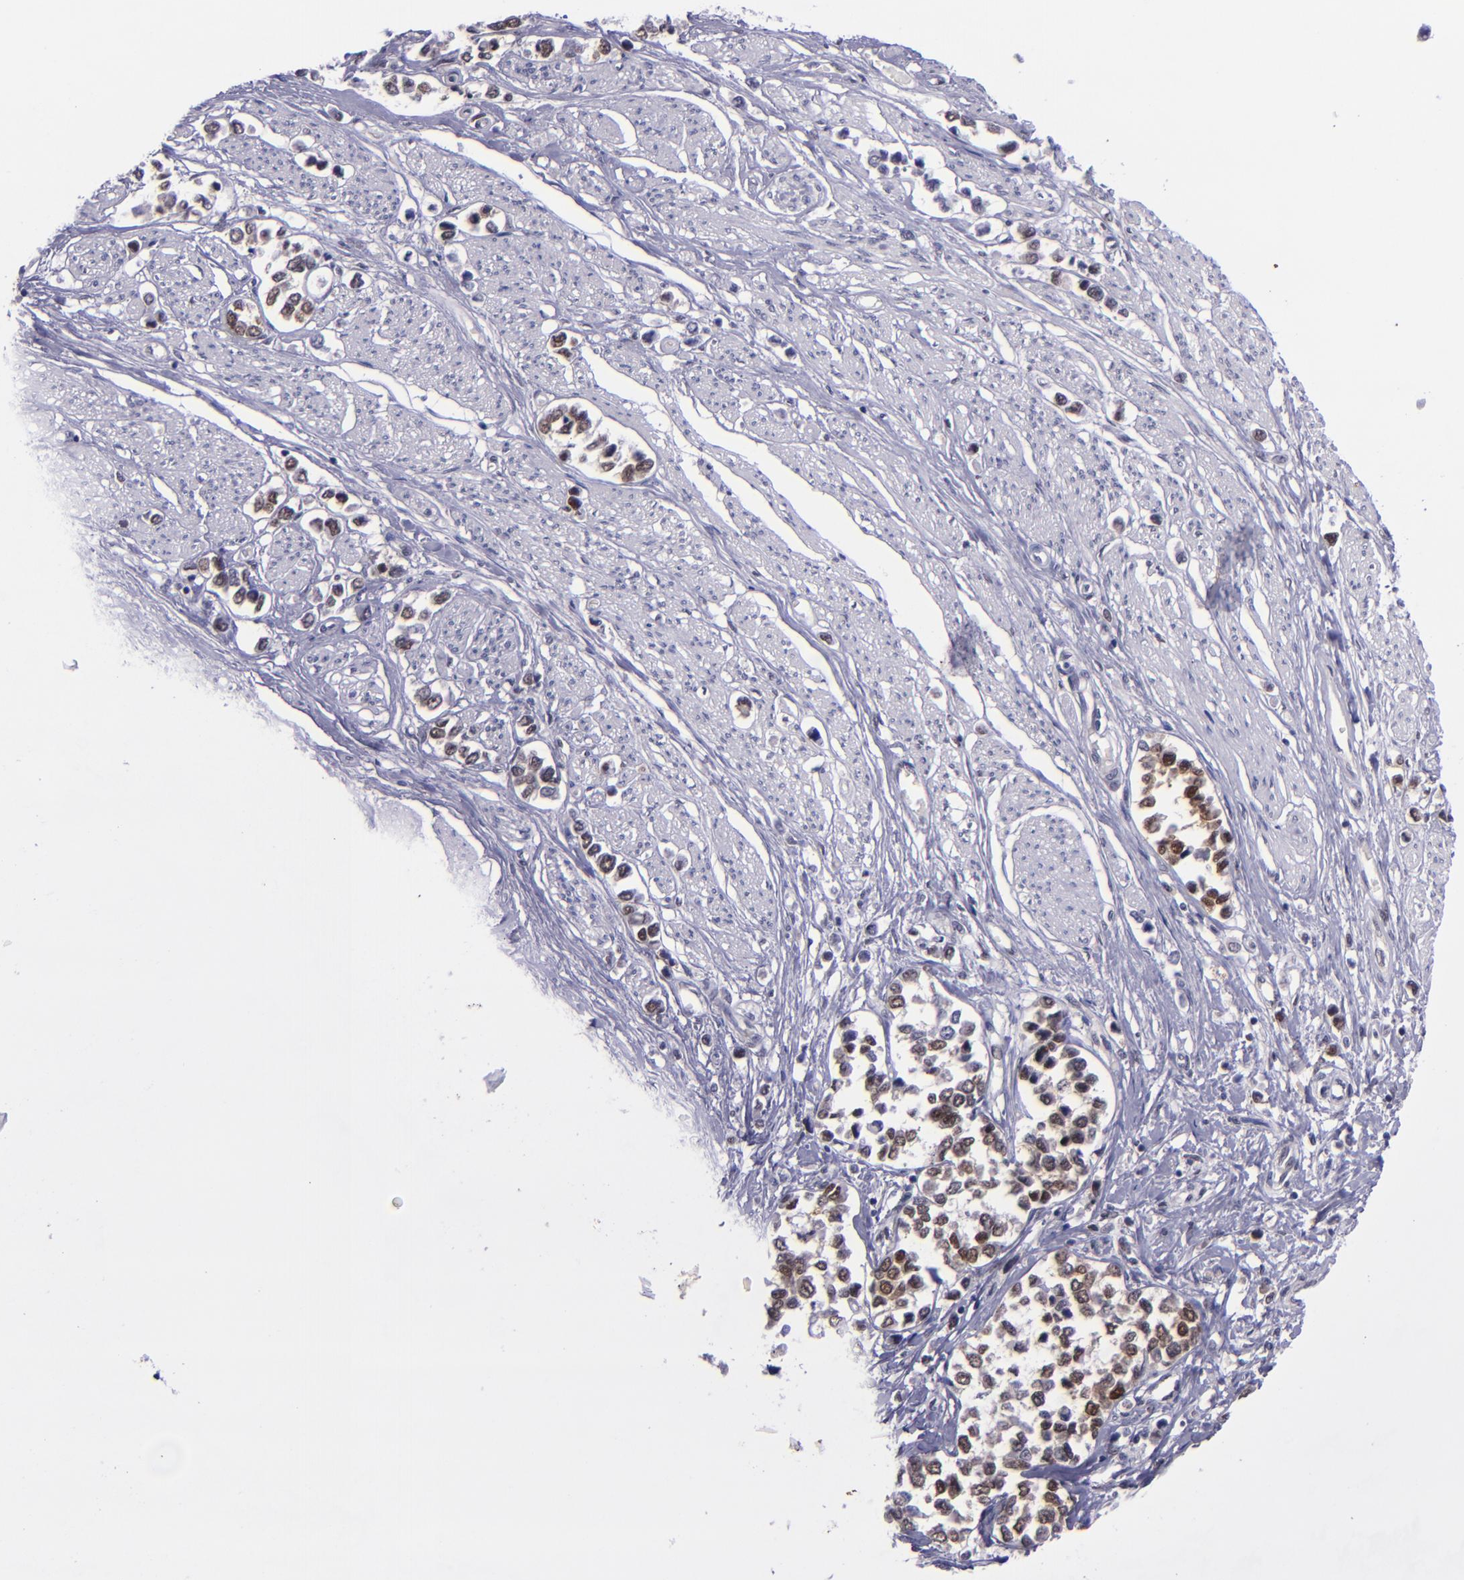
{"staining": {"intensity": "moderate", "quantity": "<25%", "location": "nuclear"}, "tissue": "stomach cancer", "cell_type": "Tumor cells", "image_type": "cancer", "snomed": [{"axis": "morphology", "description": "Adenocarcinoma, NOS"}, {"axis": "topography", "description": "Stomach, upper"}], "caption": "Stomach adenocarcinoma stained with IHC demonstrates moderate nuclear expression in about <25% of tumor cells.", "gene": "BAG1", "patient": {"sex": "male", "age": 76}}